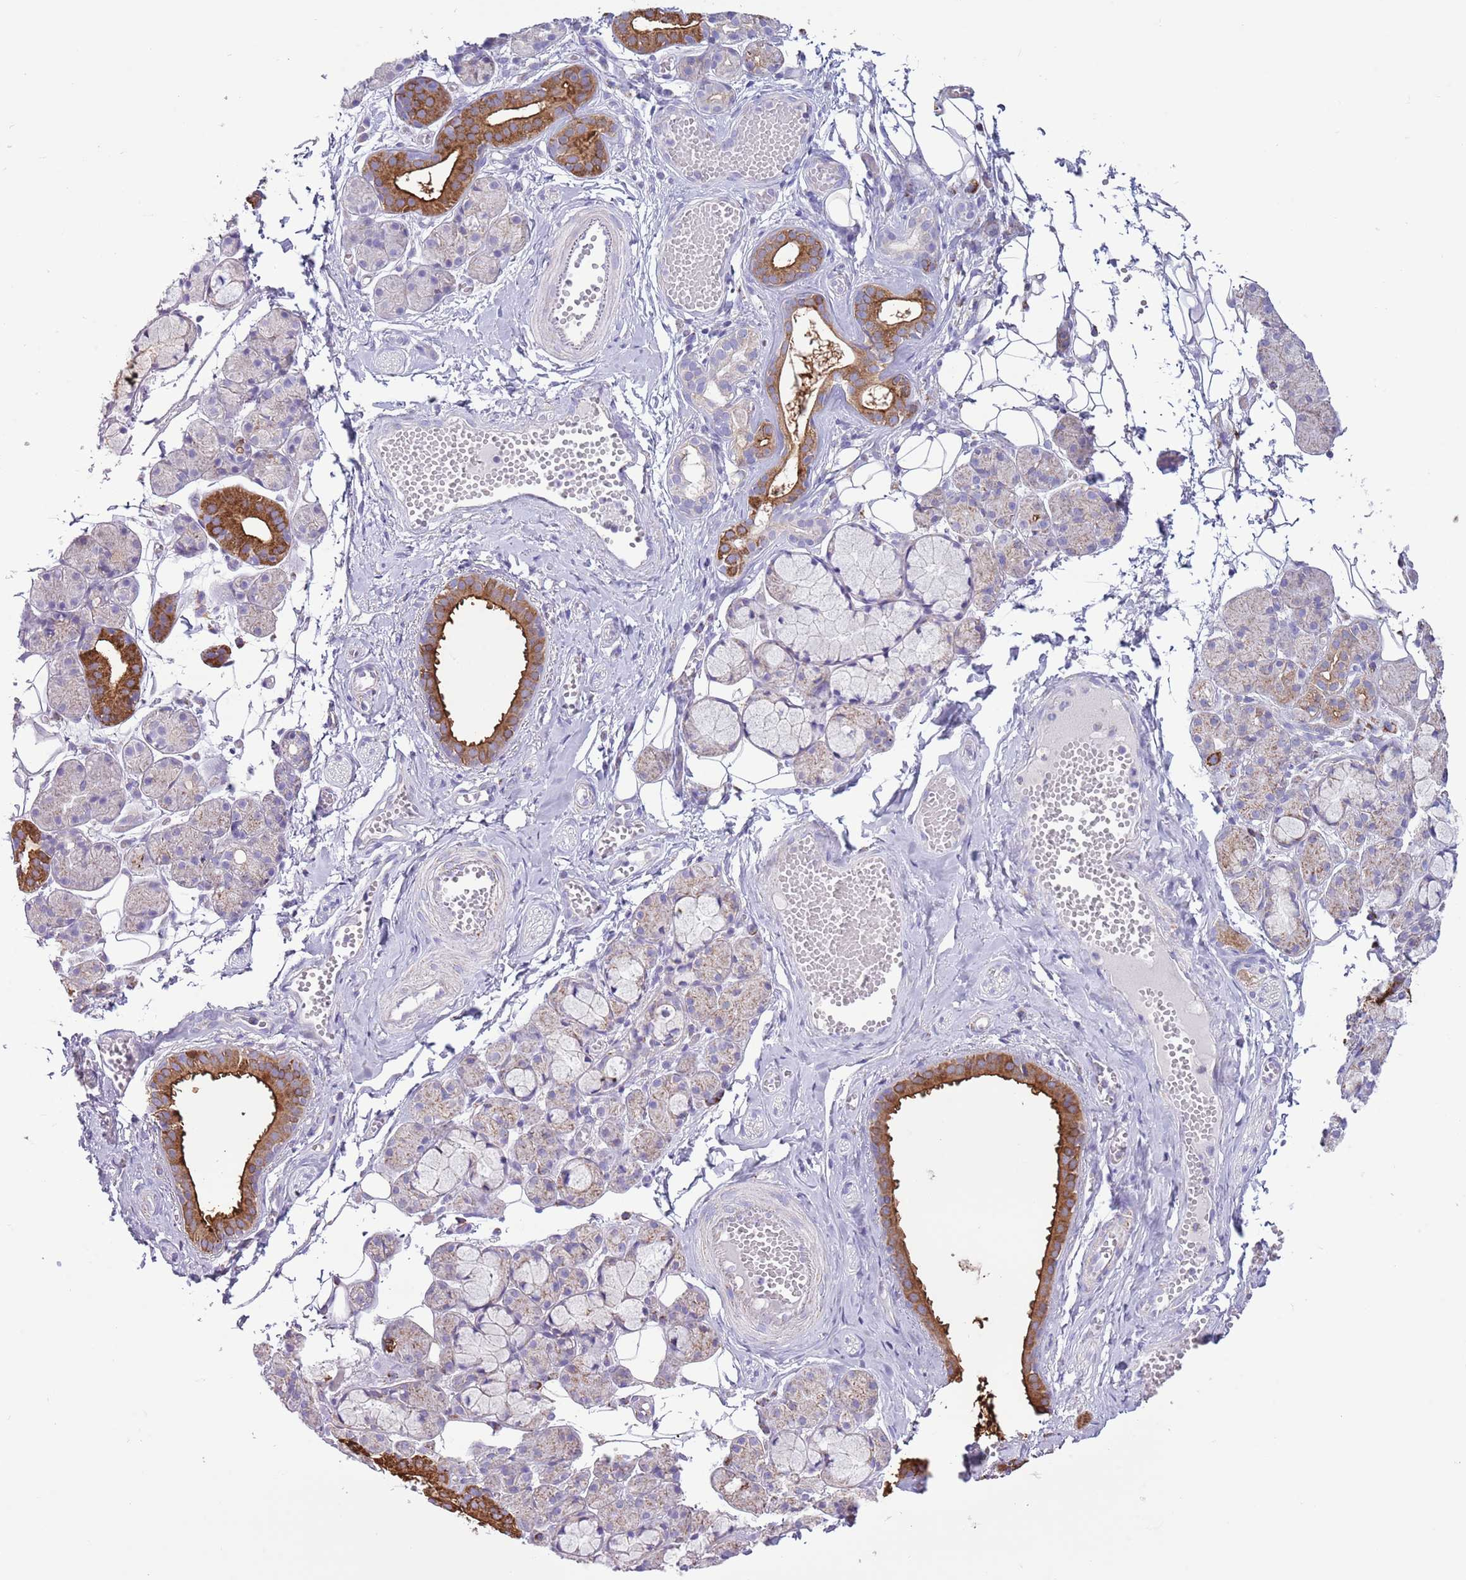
{"staining": {"intensity": "strong", "quantity": "<25%", "location": "cytoplasmic/membranous"}, "tissue": "salivary gland", "cell_type": "Glandular cells", "image_type": "normal", "snomed": [{"axis": "morphology", "description": "Normal tissue, NOS"}, {"axis": "topography", "description": "Salivary gland"}], "caption": "Salivary gland stained with a protein marker displays strong staining in glandular cells.", "gene": "ATP6V1B1", "patient": {"sex": "male", "age": 63}}